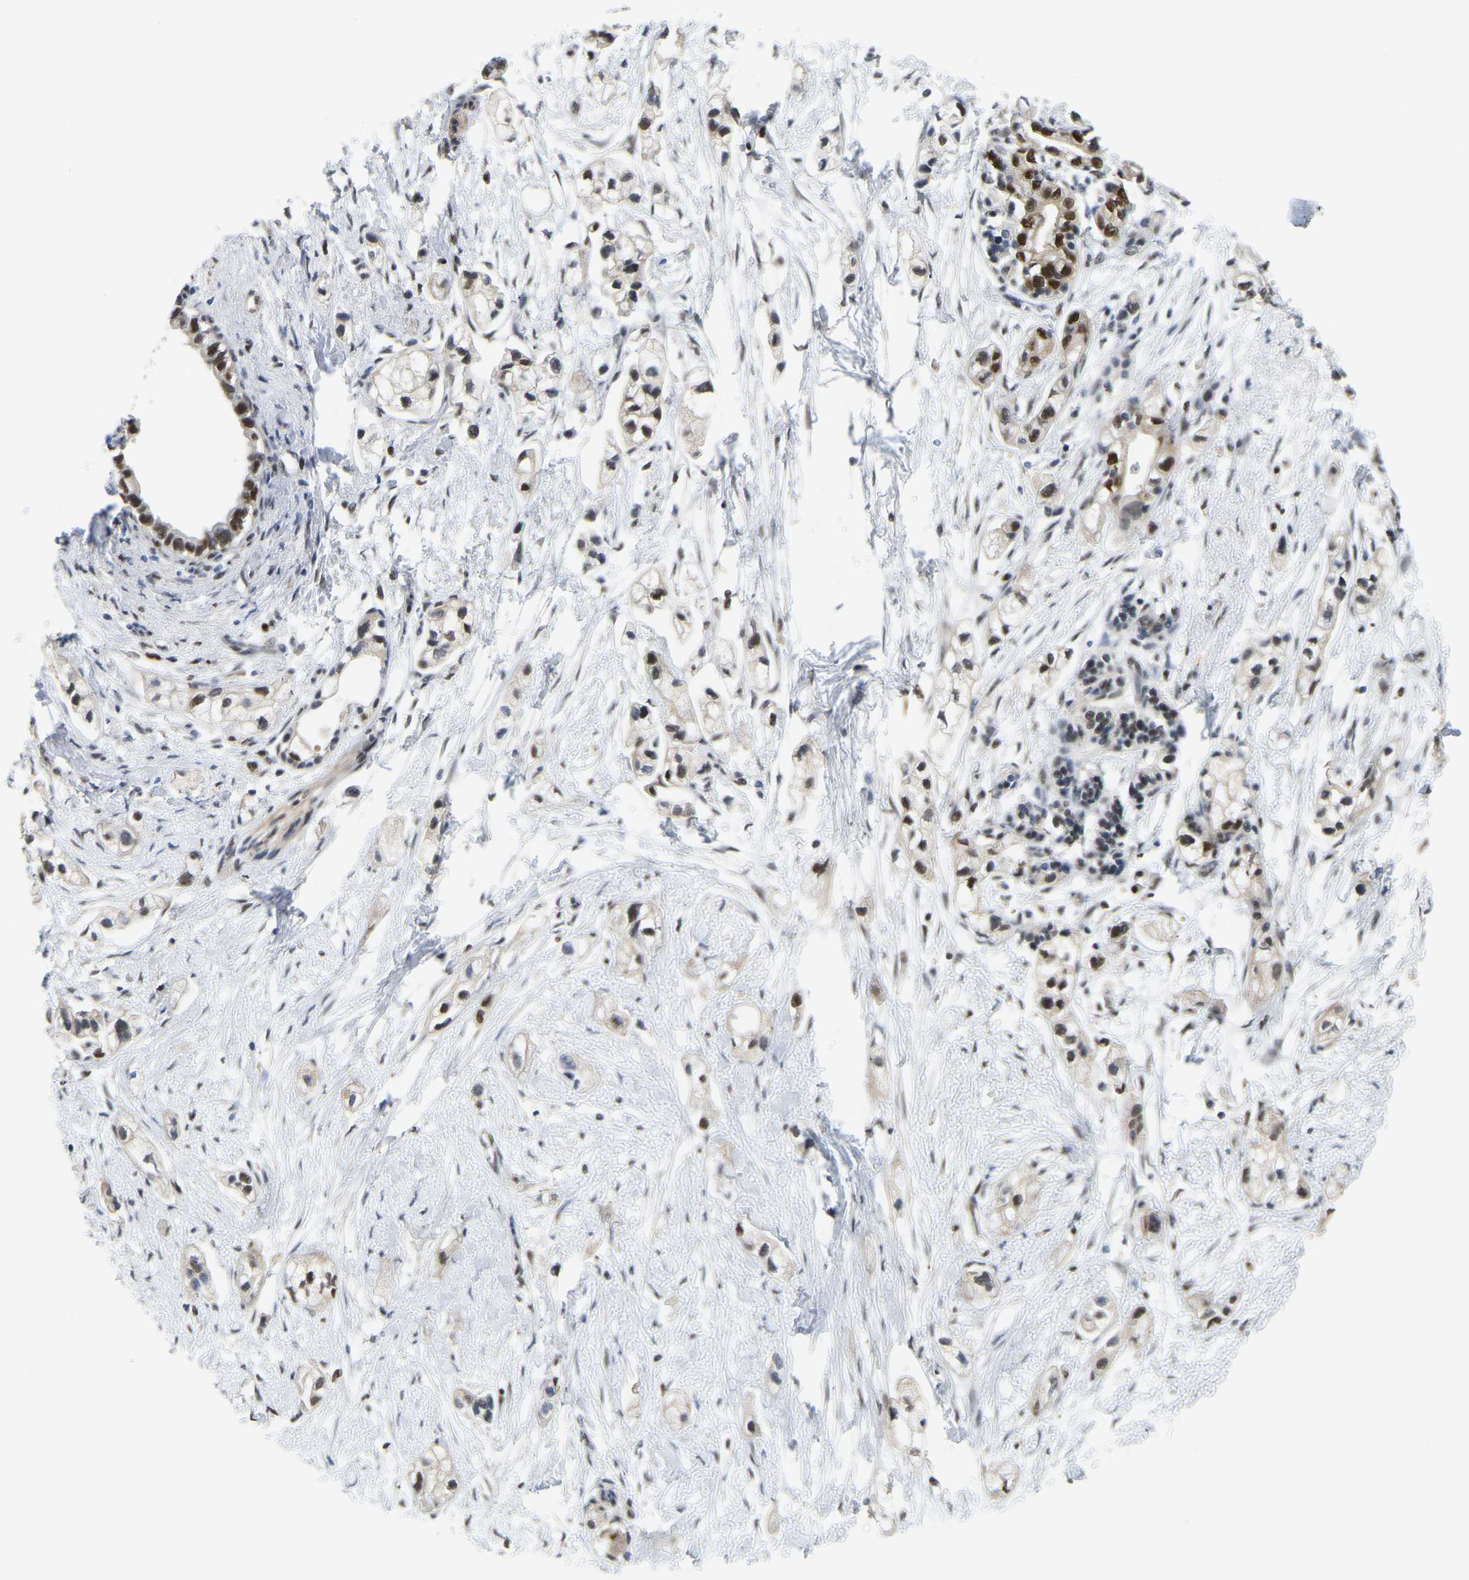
{"staining": {"intensity": "moderate", "quantity": ">75%", "location": "nuclear"}, "tissue": "pancreatic cancer", "cell_type": "Tumor cells", "image_type": "cancer", "snomed": [{"axis": "morphology", "description": "Adenocarcinoma, NOS"}, {"axis": "topography", "description": "Pancreas"}], "caption": "This micrograph exhibits IHC staining of human pancreatic adenocarcinoma, with medium moderate nuclear staining in approximately >75% of tumor cells.", "gene": "KLRG2", "patient": {"sex": "male", "age": 74}}